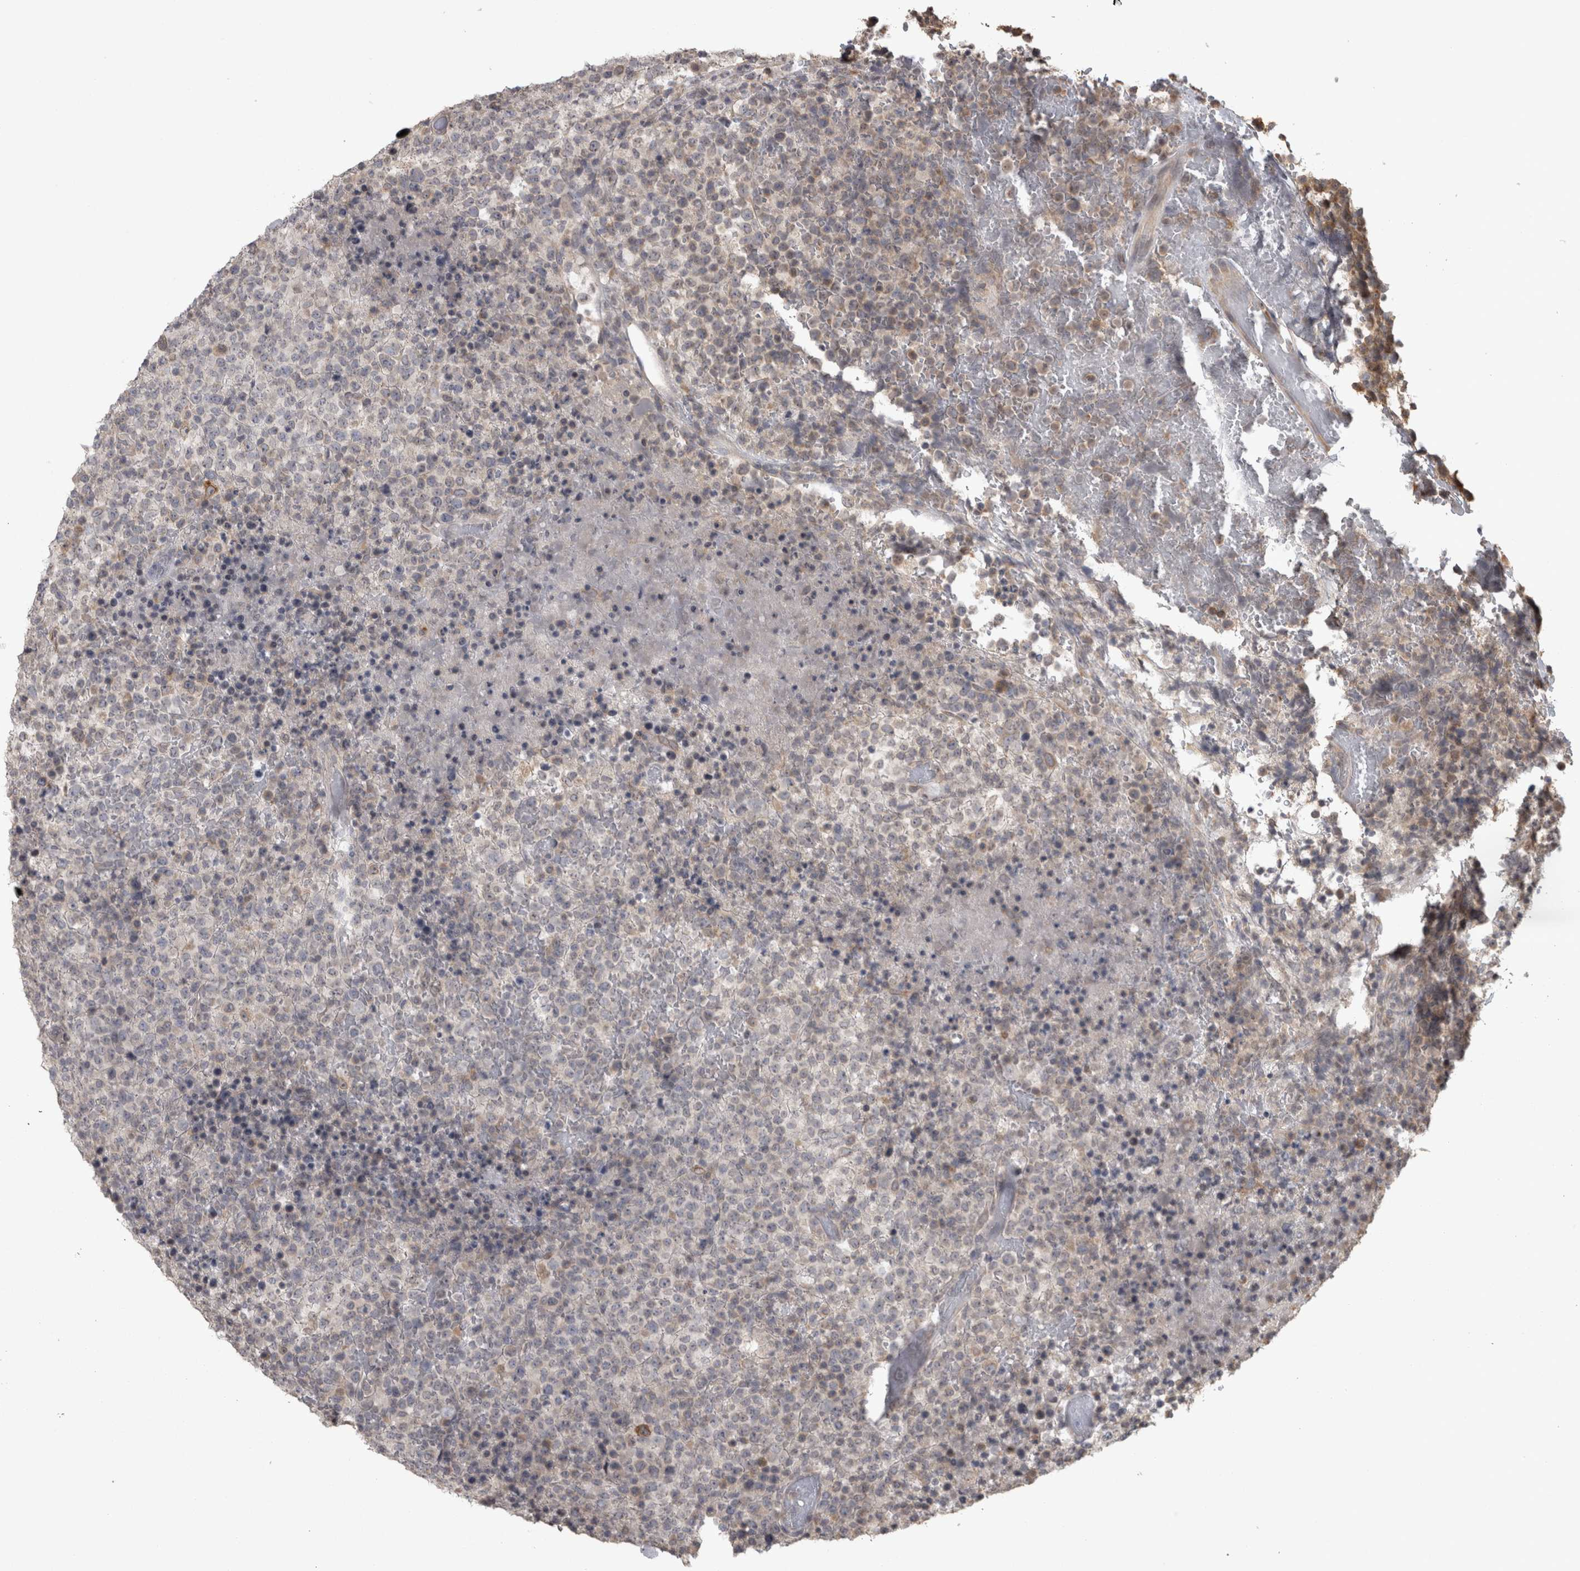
{"staining": {"intensity": "weak", "quantity": "<25%", "location": "cytoplasmic/membranous"}, "tissue": "lymphoma", "cell_type": "Tumor cells", "image_type": "cancer", "snomed": [{"axis": "morphology", "description": "Malignant lymphoma, non-Hodgkin's type, High grade"}, {"axis": "topography", "description": "Lymph node"}], "caption": "A photomicrograph of human high-grade malignant lymphoma, non-Hodgkin's type is negative for staining in tumor cells.", "gene": "RAB29", "patient": {"sex": "male", "age": 13}}